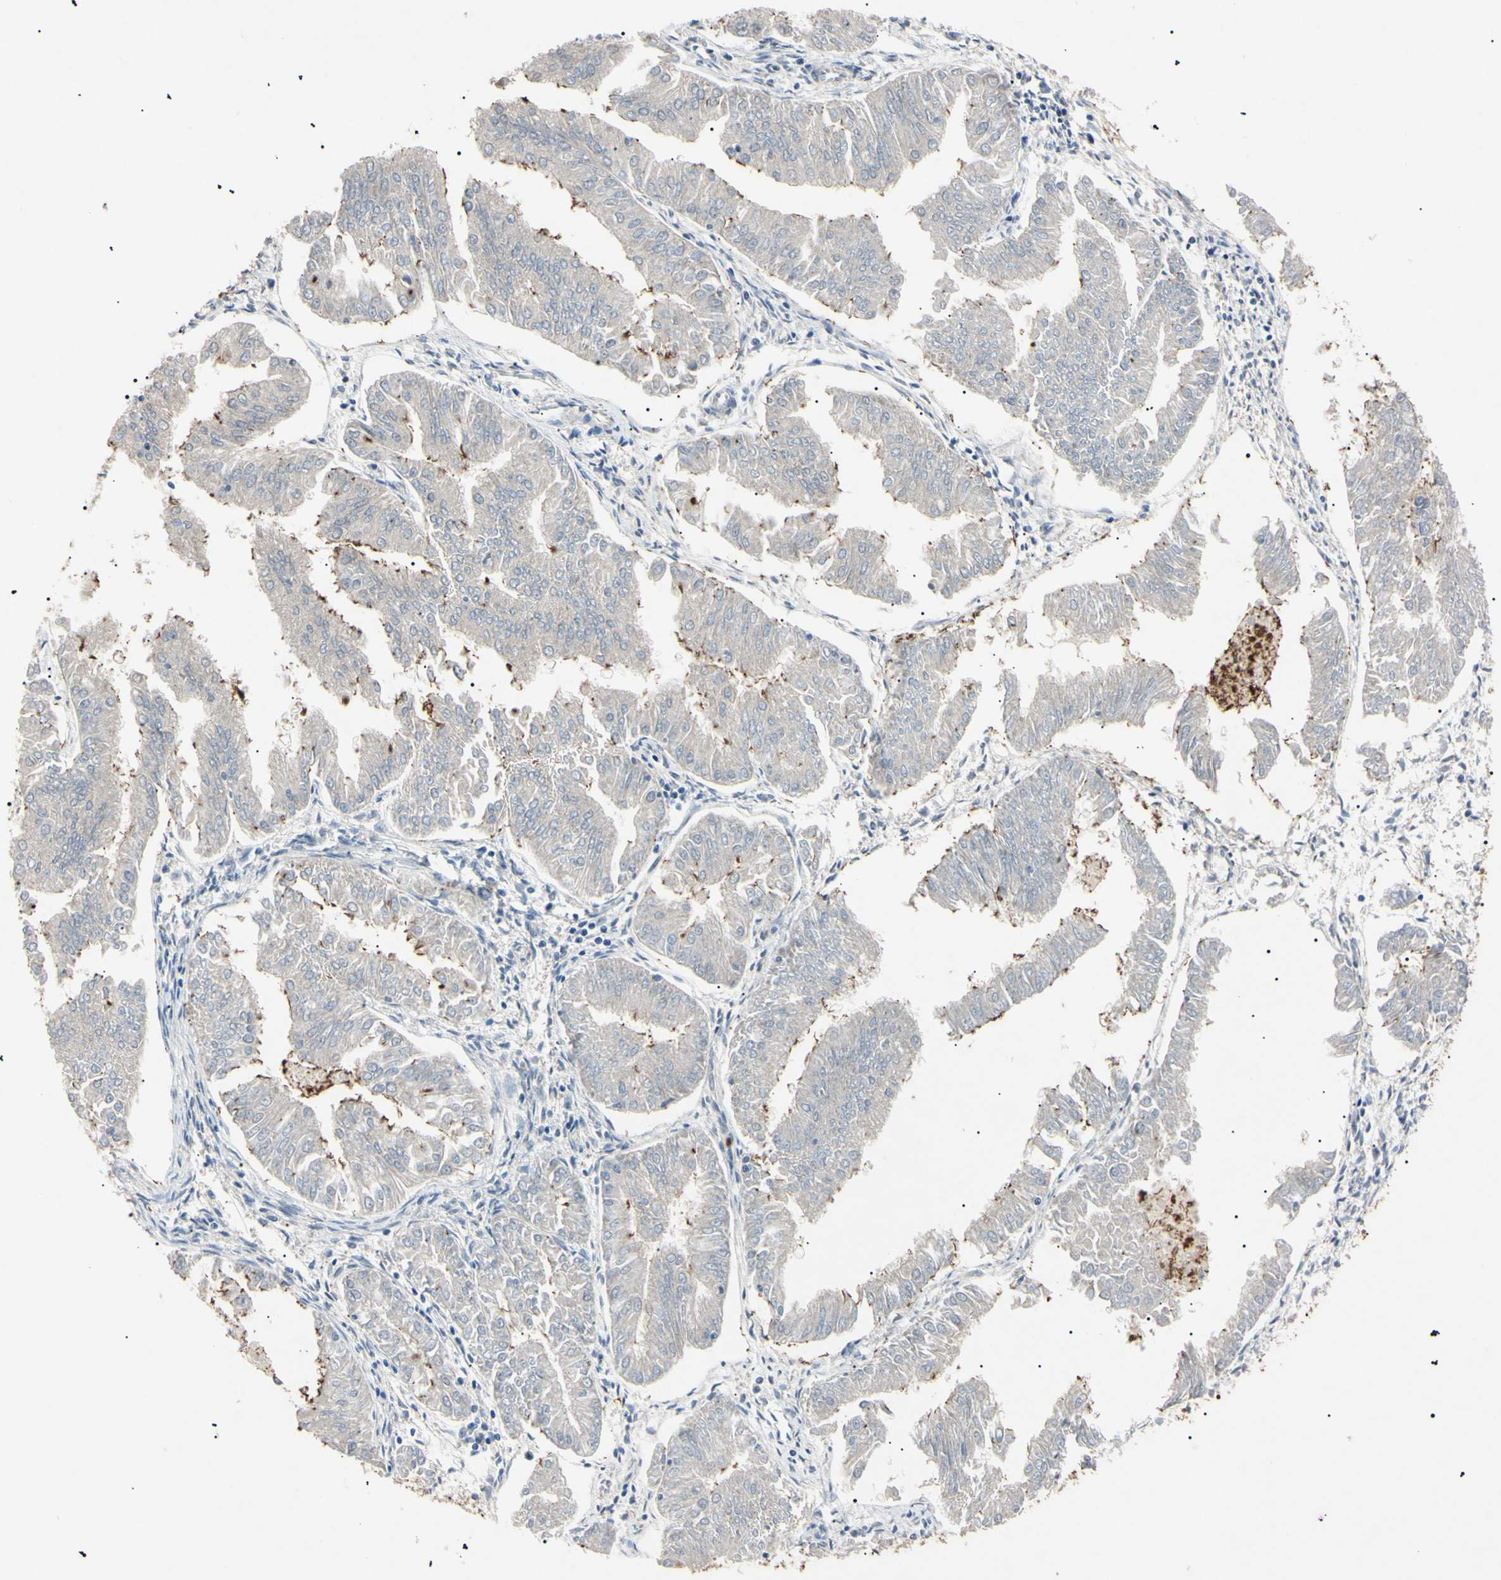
{"staining": {"intensity": "weak", "quantity": ">75%", "location": "cytoplasmic/membranous"}, "tissue": "endometrial cancer", "cell_type": "Tumor cells", "image_type": "cancer", "snomed": [{"axis": "morphology", "description": "Adenocarcinoma, NOS"}, {"axis": "topography", "description": "Endometrium"}], "caption": "Immunohistochemical staining of endometrial adenocarcinoma shows weak cytoplasmic/membranous protein positivity in approximately >75% of tumor cells. (IHC, brightfield microscopy, high magnification).", "gene": "TUBB4A", "patient": {"sex": "female", "age": 53}}